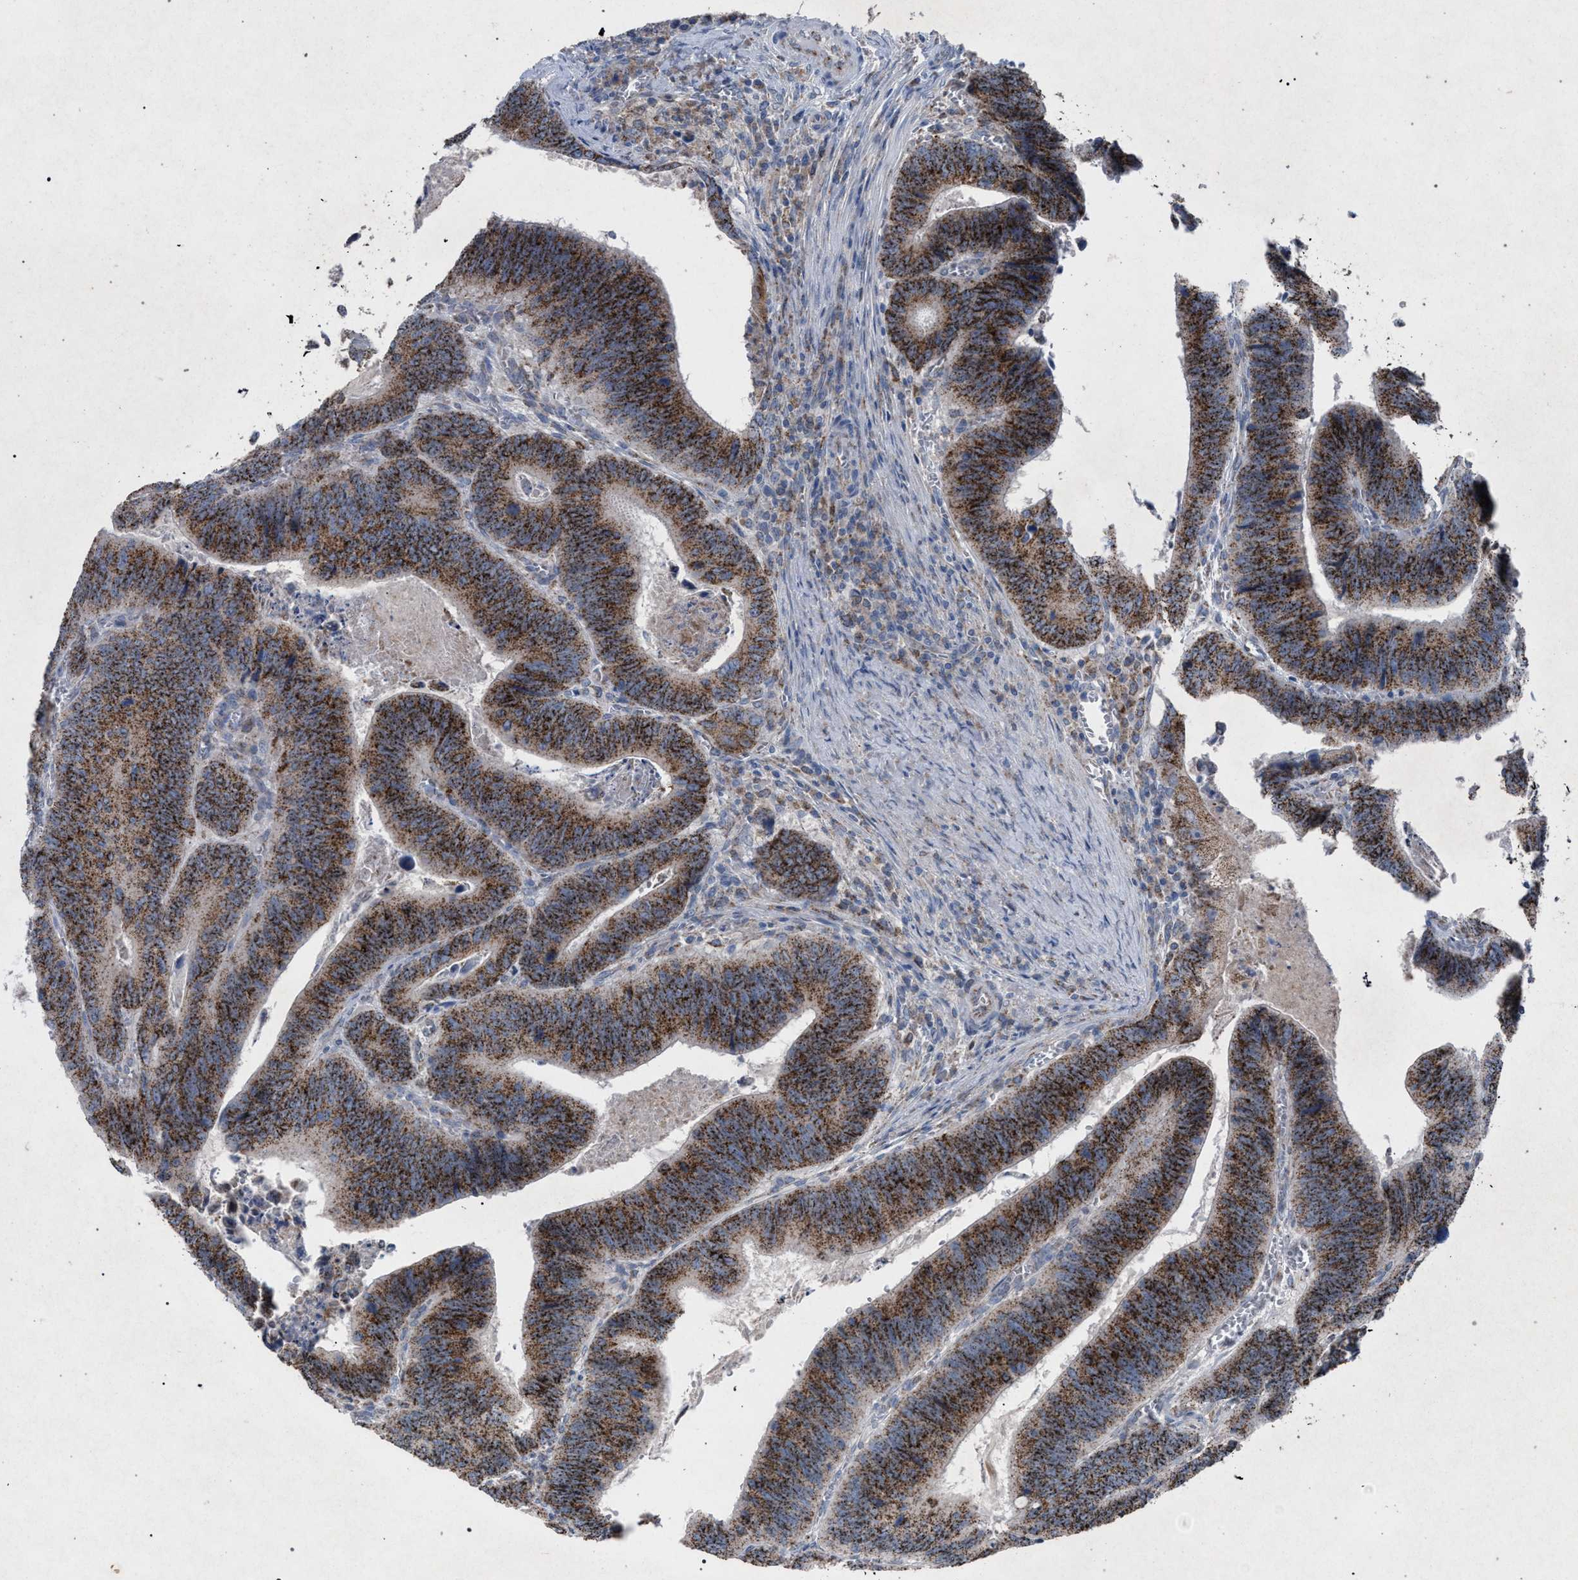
{"staining": {"intensity": "strong", "quantity": ">75%", "location": "cytoplasmic/membranous"}, "tissue": "colorectal cancer", "cell_type": "Tumor cells", "image_type": "cancer", "snomed": [{"axis": "morphology", "description": "Inflammation, NOS"}, {"axis": "morphology", "description": "Adenocarcinoma, NOS"}, {"axis": "topography", "description": "Colon"}], "caption": "The micrograph displays immunohistochemical staining of colorectal adenocarcinoma. There is strong cytoplasmic/membranous expression is appreciated in approximately >75% of tumor cells.", "gene": "HSD17B4", "patient": {"sex": "male", "age": 72}}